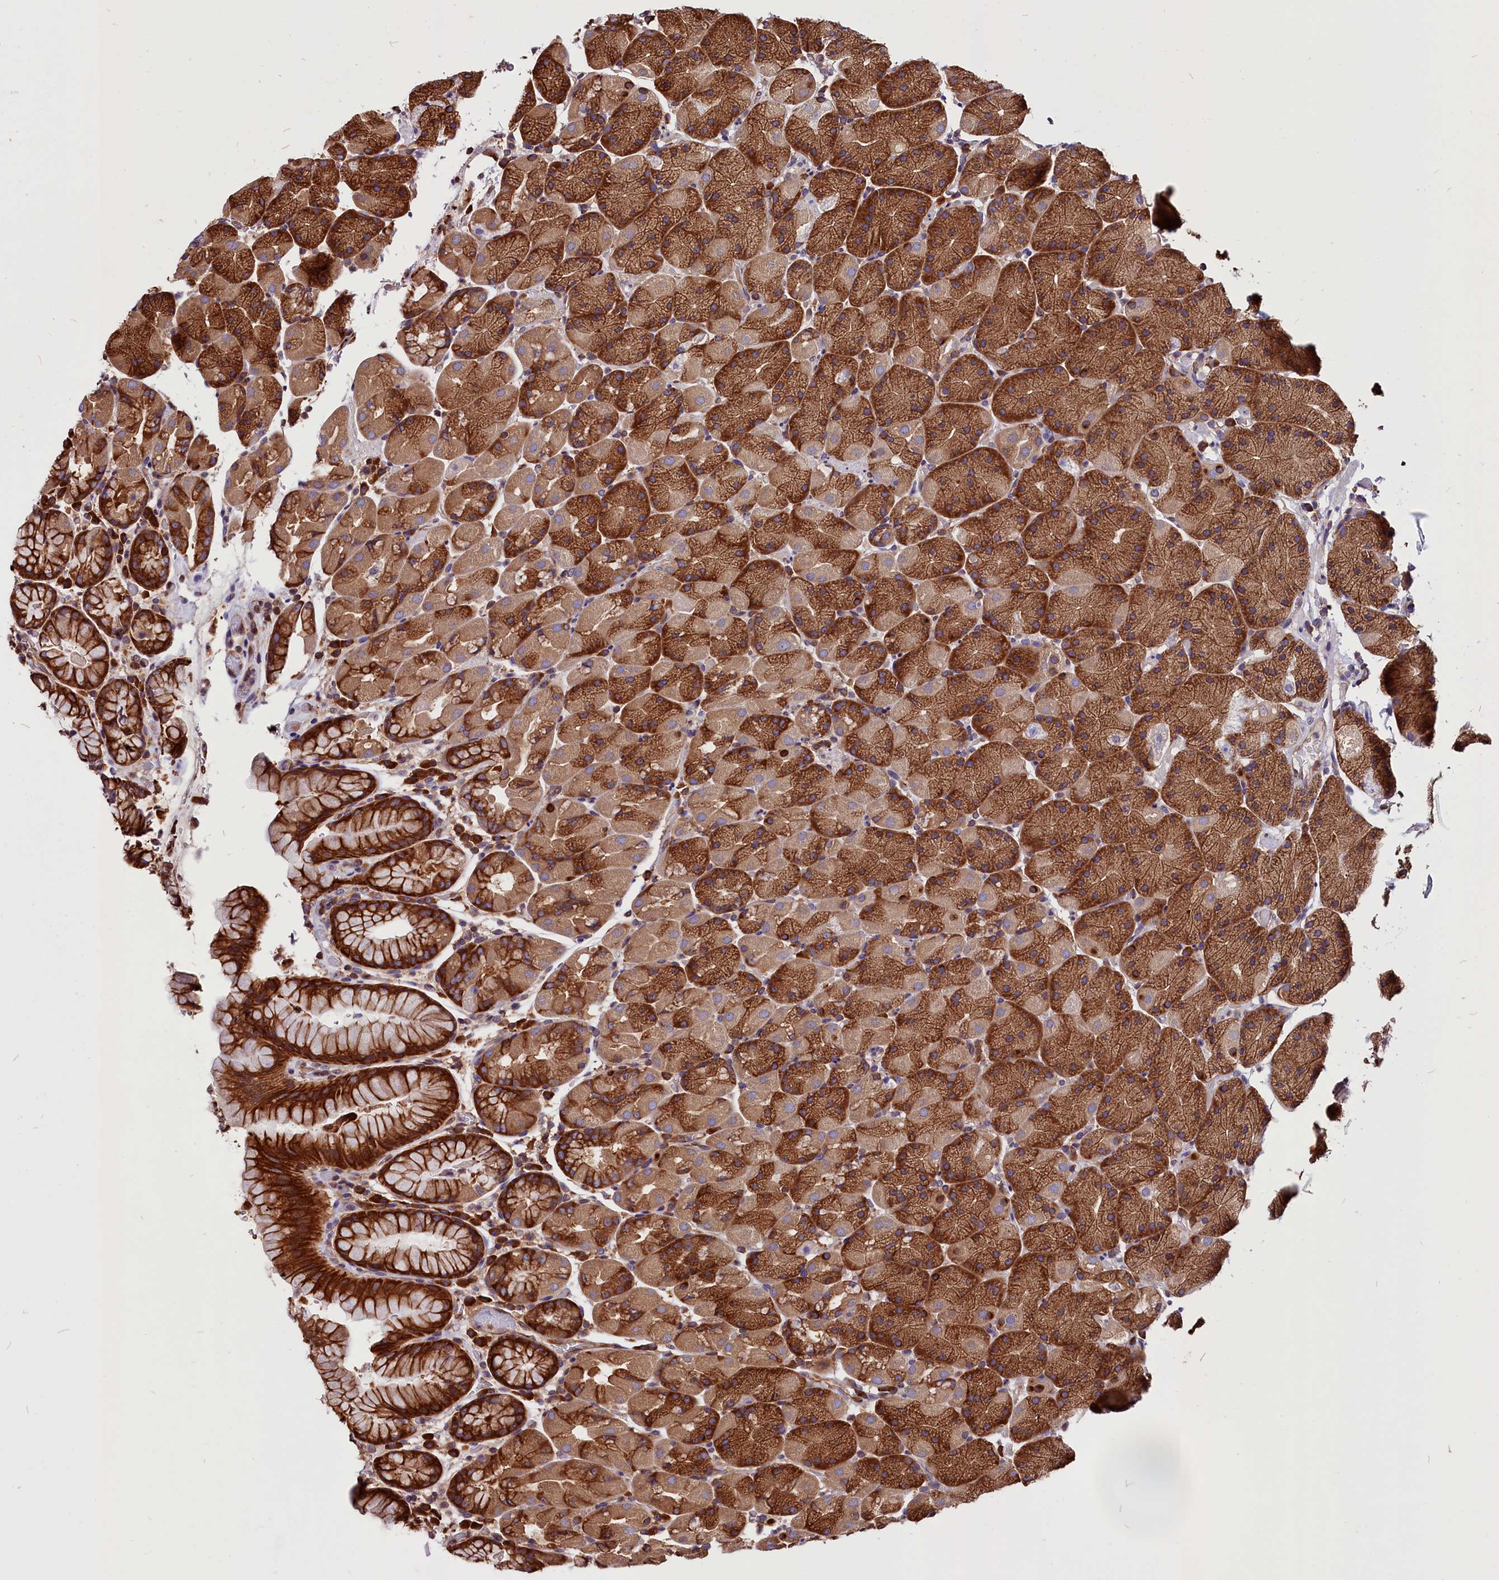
{"staining": {"intensity": "strong", "quantity": ">75%", "location": "cytoplasmic/membranous"}, "tissue": "stomach", "cell_type": "Glandular cells", "image_type": "normal", "snomed": [{"axis": "morphology", "description": "Normal tissue, NOS"}, {"axis": "topography", "description": "Stomach, upper"}, {"axis": "topography", "description": "Stomach, lower"}], "caption": "IHC (DAB) staining of benign stomach reveals strong cytoplasmic/membranous protein staining in about >75% of glandular cells. The protein is stained brown, and the nuclei are stained in blue (DAB (3,3'-diaminobenzidine) IHC with brightfield microscopy, high magnification).", "gene": "EIF3G", "patient": {"sex": "male", "age": 67}}